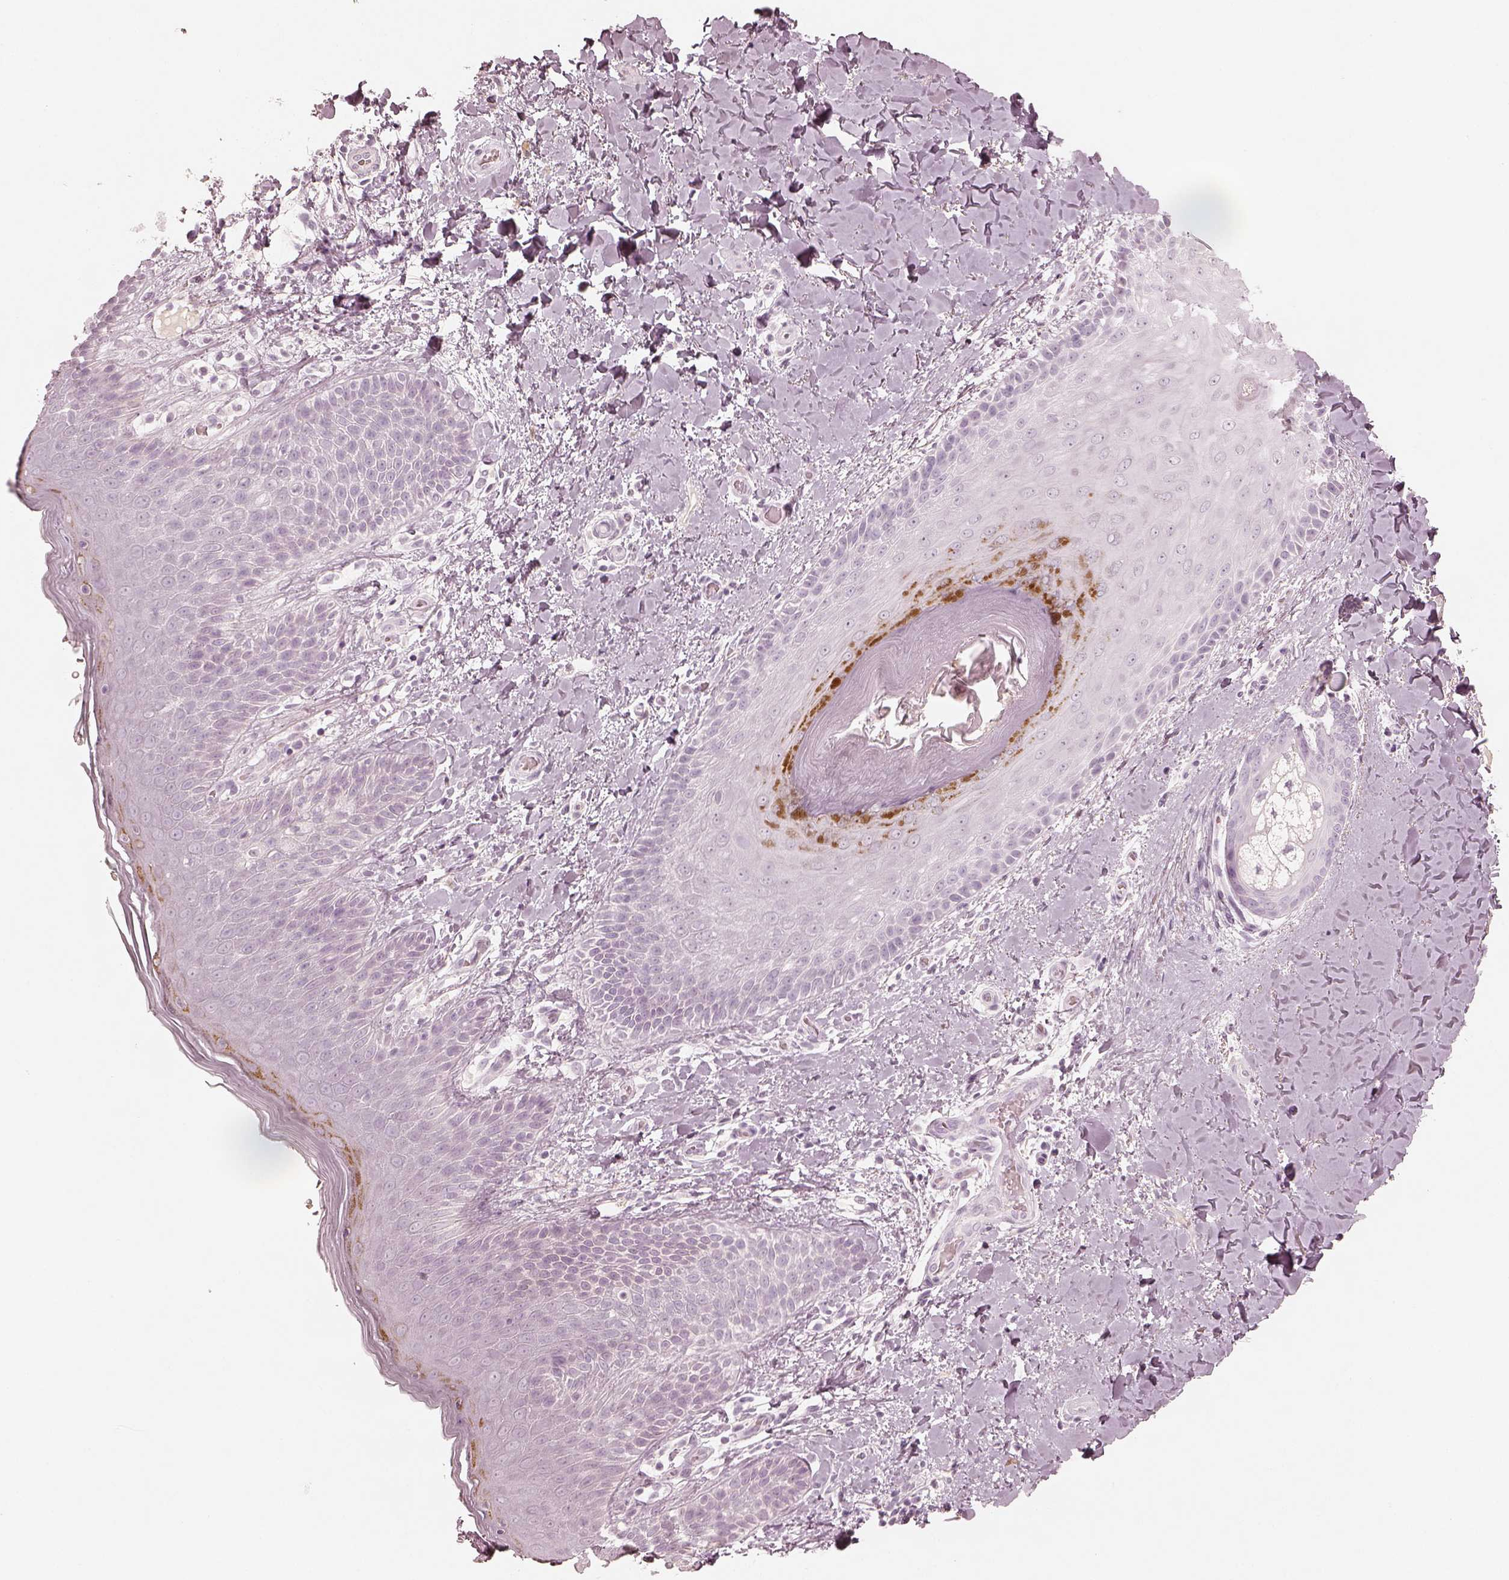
{"staining": {"intensity": "moderate", "quantity": "<25%", "location": "cytoplasmic/membranous"}, "tissue": "skin", "cell_type": "Epidermal cells", "image_type": "normal", "snomed": [{"axis": "morphology", "description": "Normal tissue, NOS"}, {"axis": "topography", "description": "Anal"}], "caption": "Immunohistochemistry image of unremarkable skin: skin stained using immunohistochemistry (IHC) reveals low levels of moderate protein expression localized specifically in the cytoplasmic/membranous of epidermal cells, appearing as a cytoplasmic/membranous brown color.", "gene": "KRT82", "patient": {"sex": "male", "age": 53}}